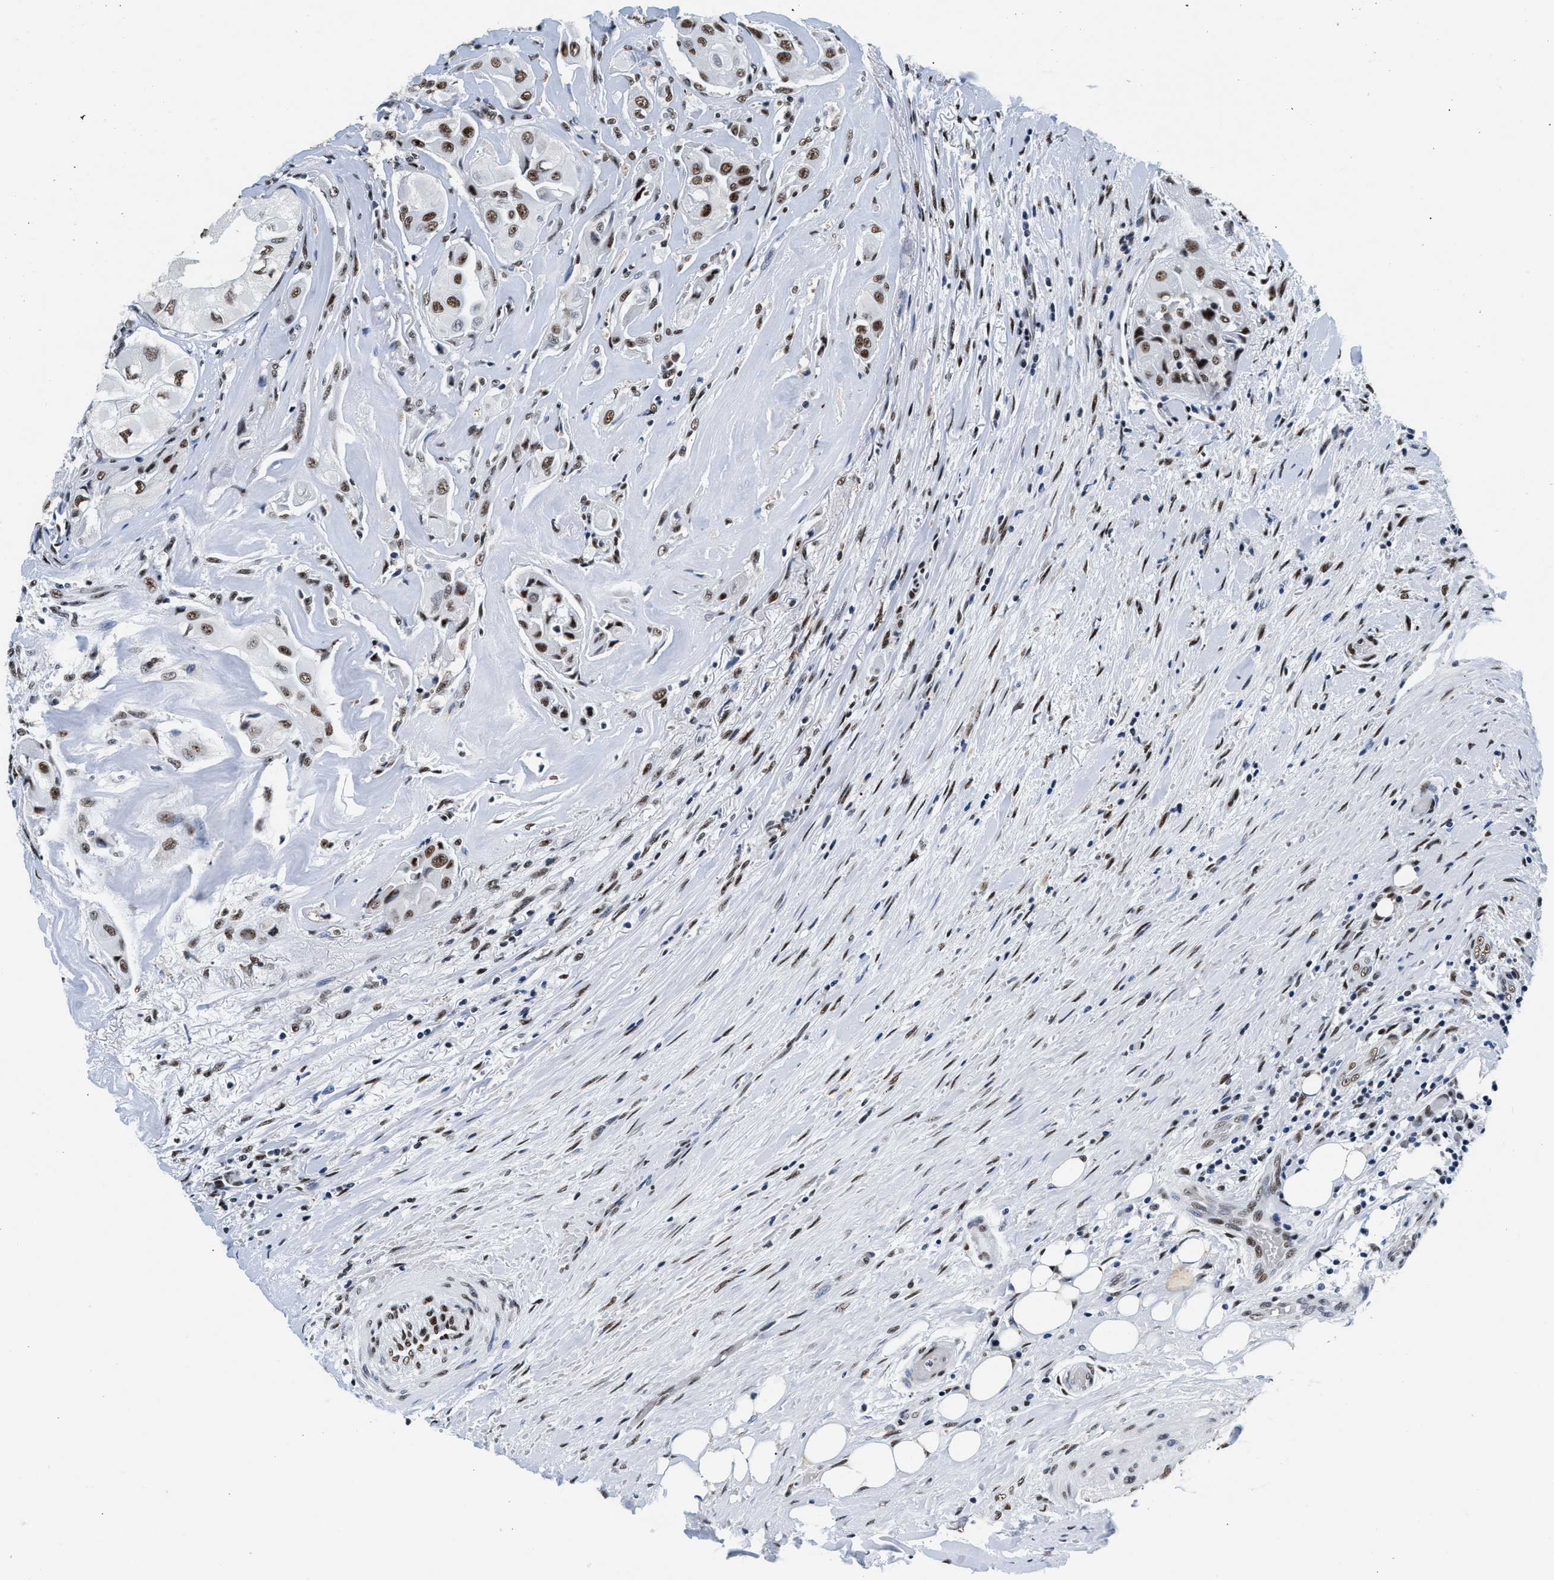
{"staining": {"intensity": "moderate", "quantity": ">75%", "location": "nuclear"}, "tissue": "thyroid cancer", "cell_type": "Tumor cells", "image_type": "cancer", "snomed": [{"axis": "morphology", "description": "Papillary adenocarcinoma, NOS"}, {"axis": "topography", "description": "Thyroid gland"}], "caption": "Immunohistochemical staining of thyroid cancer displays moderate nuclear protein positivity in approximately >75% of tumor cells.", "gene": "RAD50", "patient": {"sex": "female", "age": 59}}